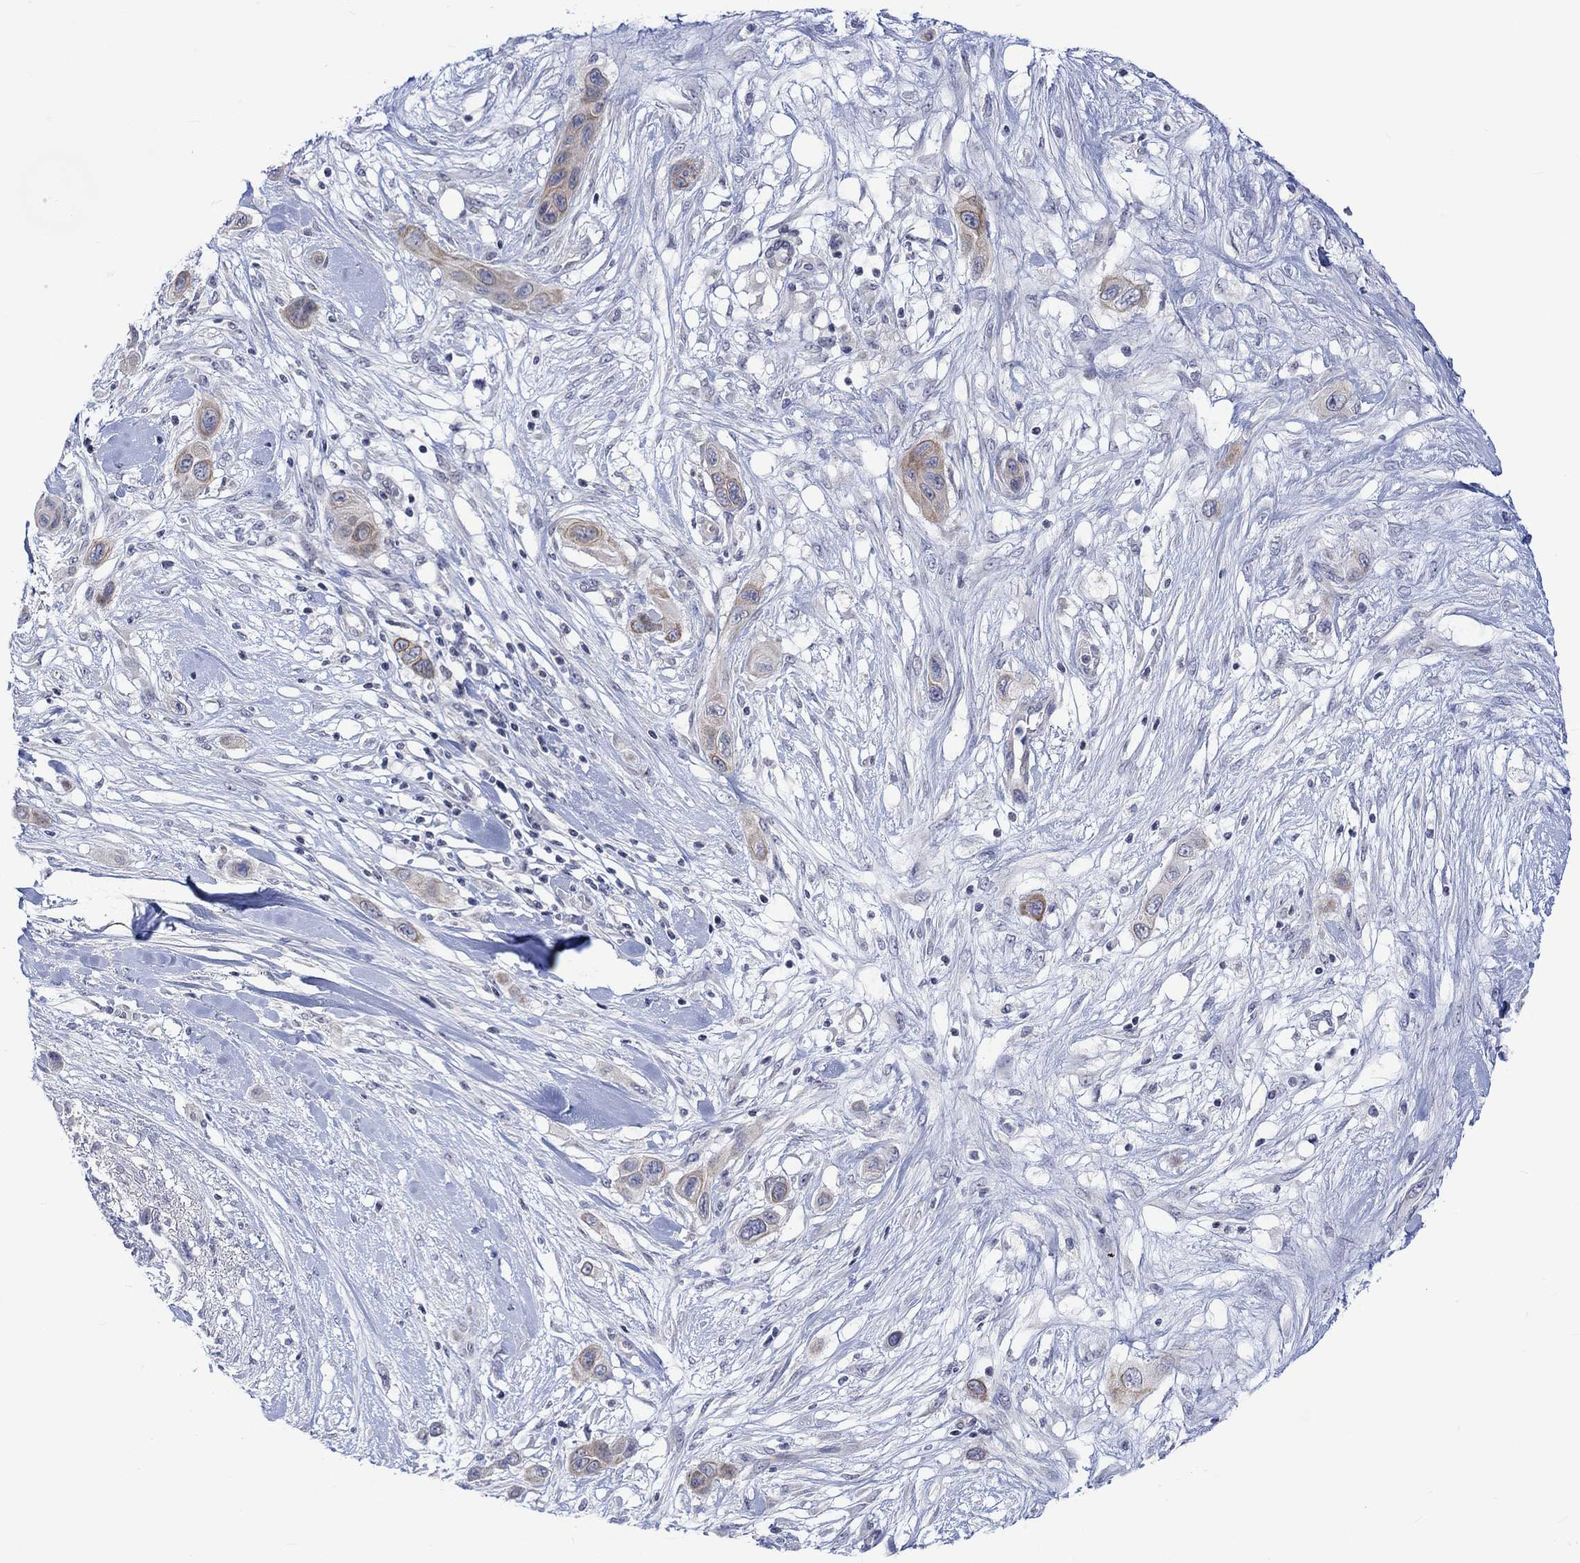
{"staining": {"intensity": "moderate", "quantity": "<25%", "location": "cytoplasmic/membranous"}, "tissue": "skin cancer", "cell_type": "Tumor cells", "image_type": "cancer", "snomed": [{"axis": "morphology", "description": "Squamous cell carcinoma, NOS"}, {"axis": "topography", "description": "Skin"}], "caption": "Immunohistochemical staining of squamous cell carcinoma (skin) shows low levels of moderate cytoplasmic/membranous staining in about <25% of tumor cells.", "gene": "DCX", "patient": {"sex": "male", "age": 79}}